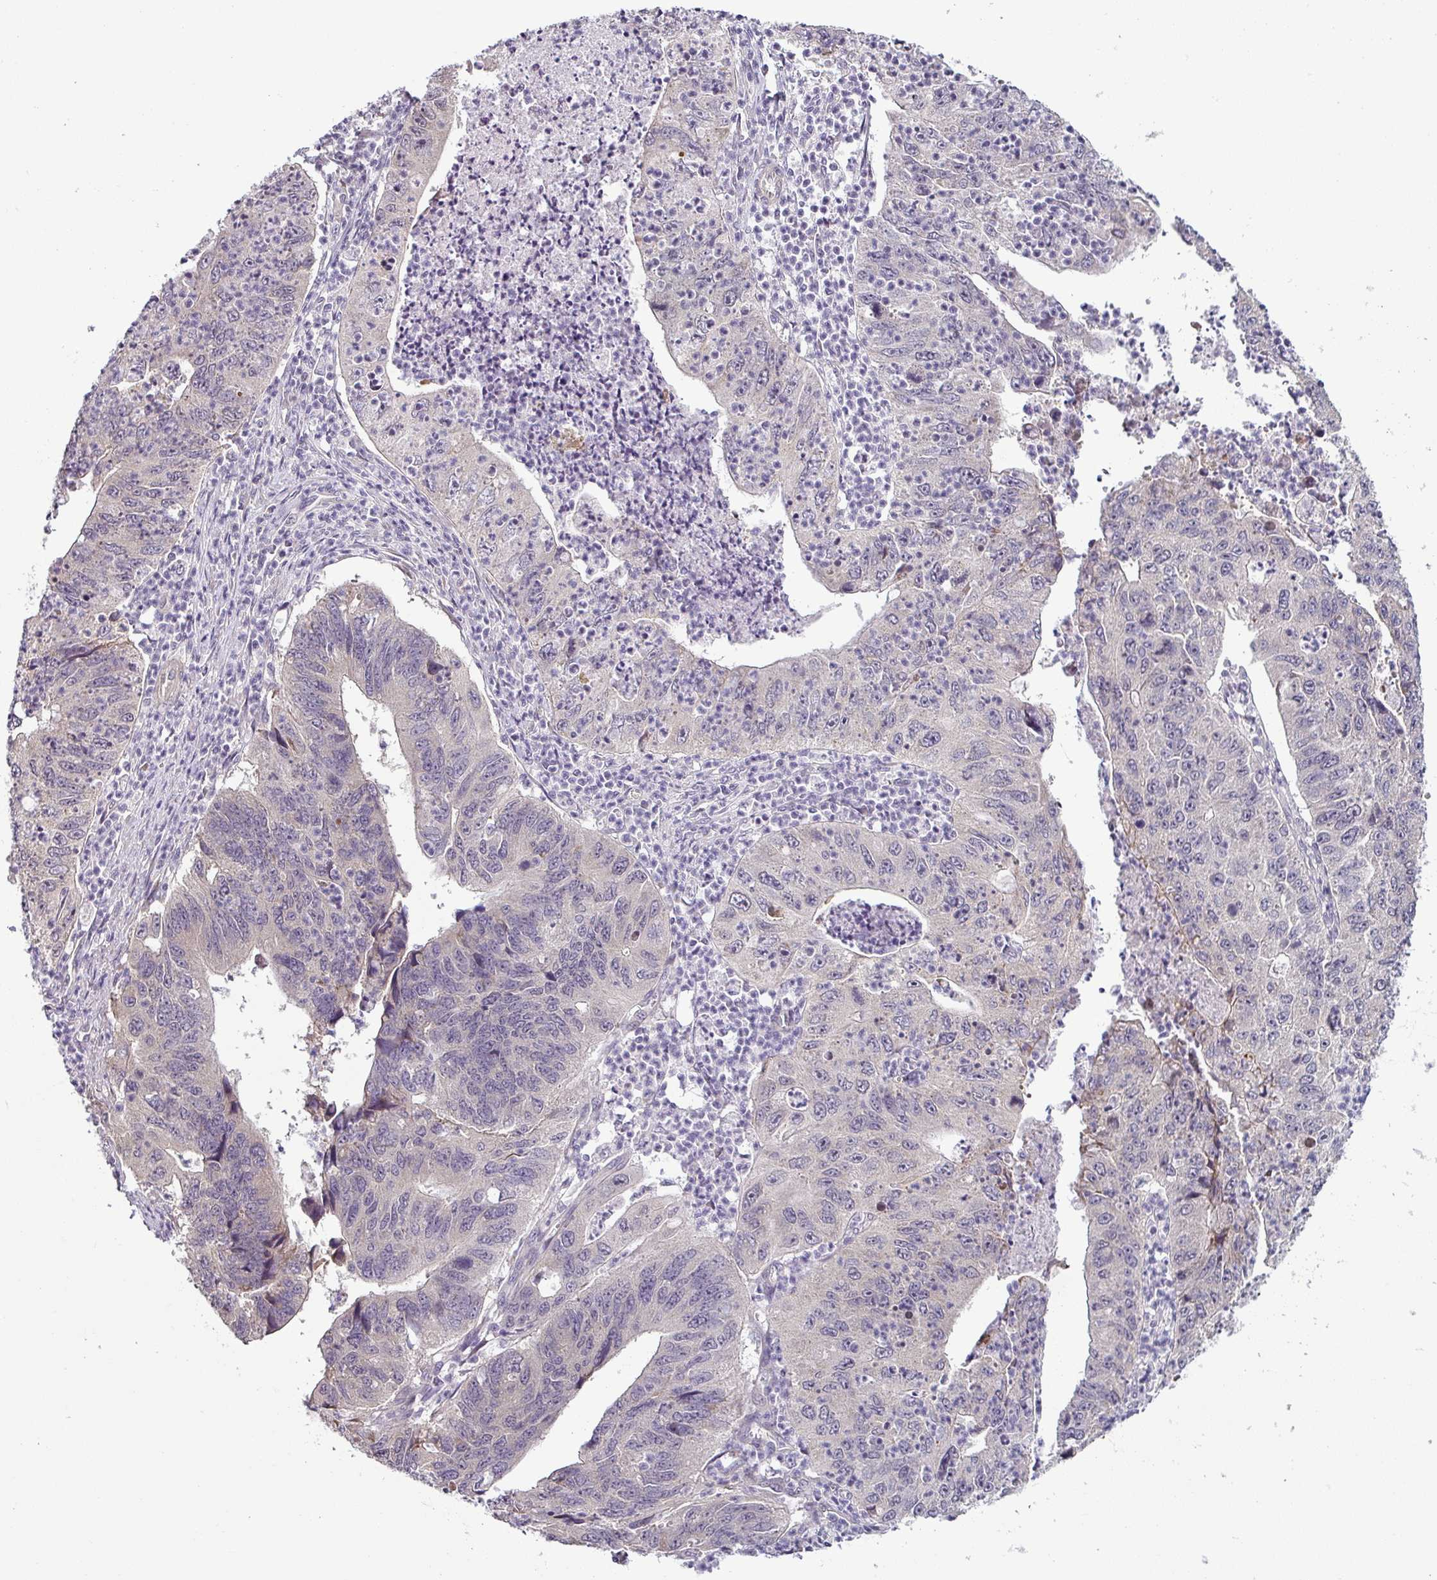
{"staining": {"intensity": "negative", "quantity": "none", "location": "none"}, "tissue": "stomach cancer", "cell_type": "Tumor cells", "image_type": "cancer", "snomed": [{"axis": "morphology", "description": "Adenocarcinoma, NOS"}, {"axis": "topography", "description": "Stomach"}], "caption": "A photomicrograph of human stomach cancer is negative for staining in tumor cells.", "gene": "OR52D1", "patient": {"sex": "male", "age": 59}}